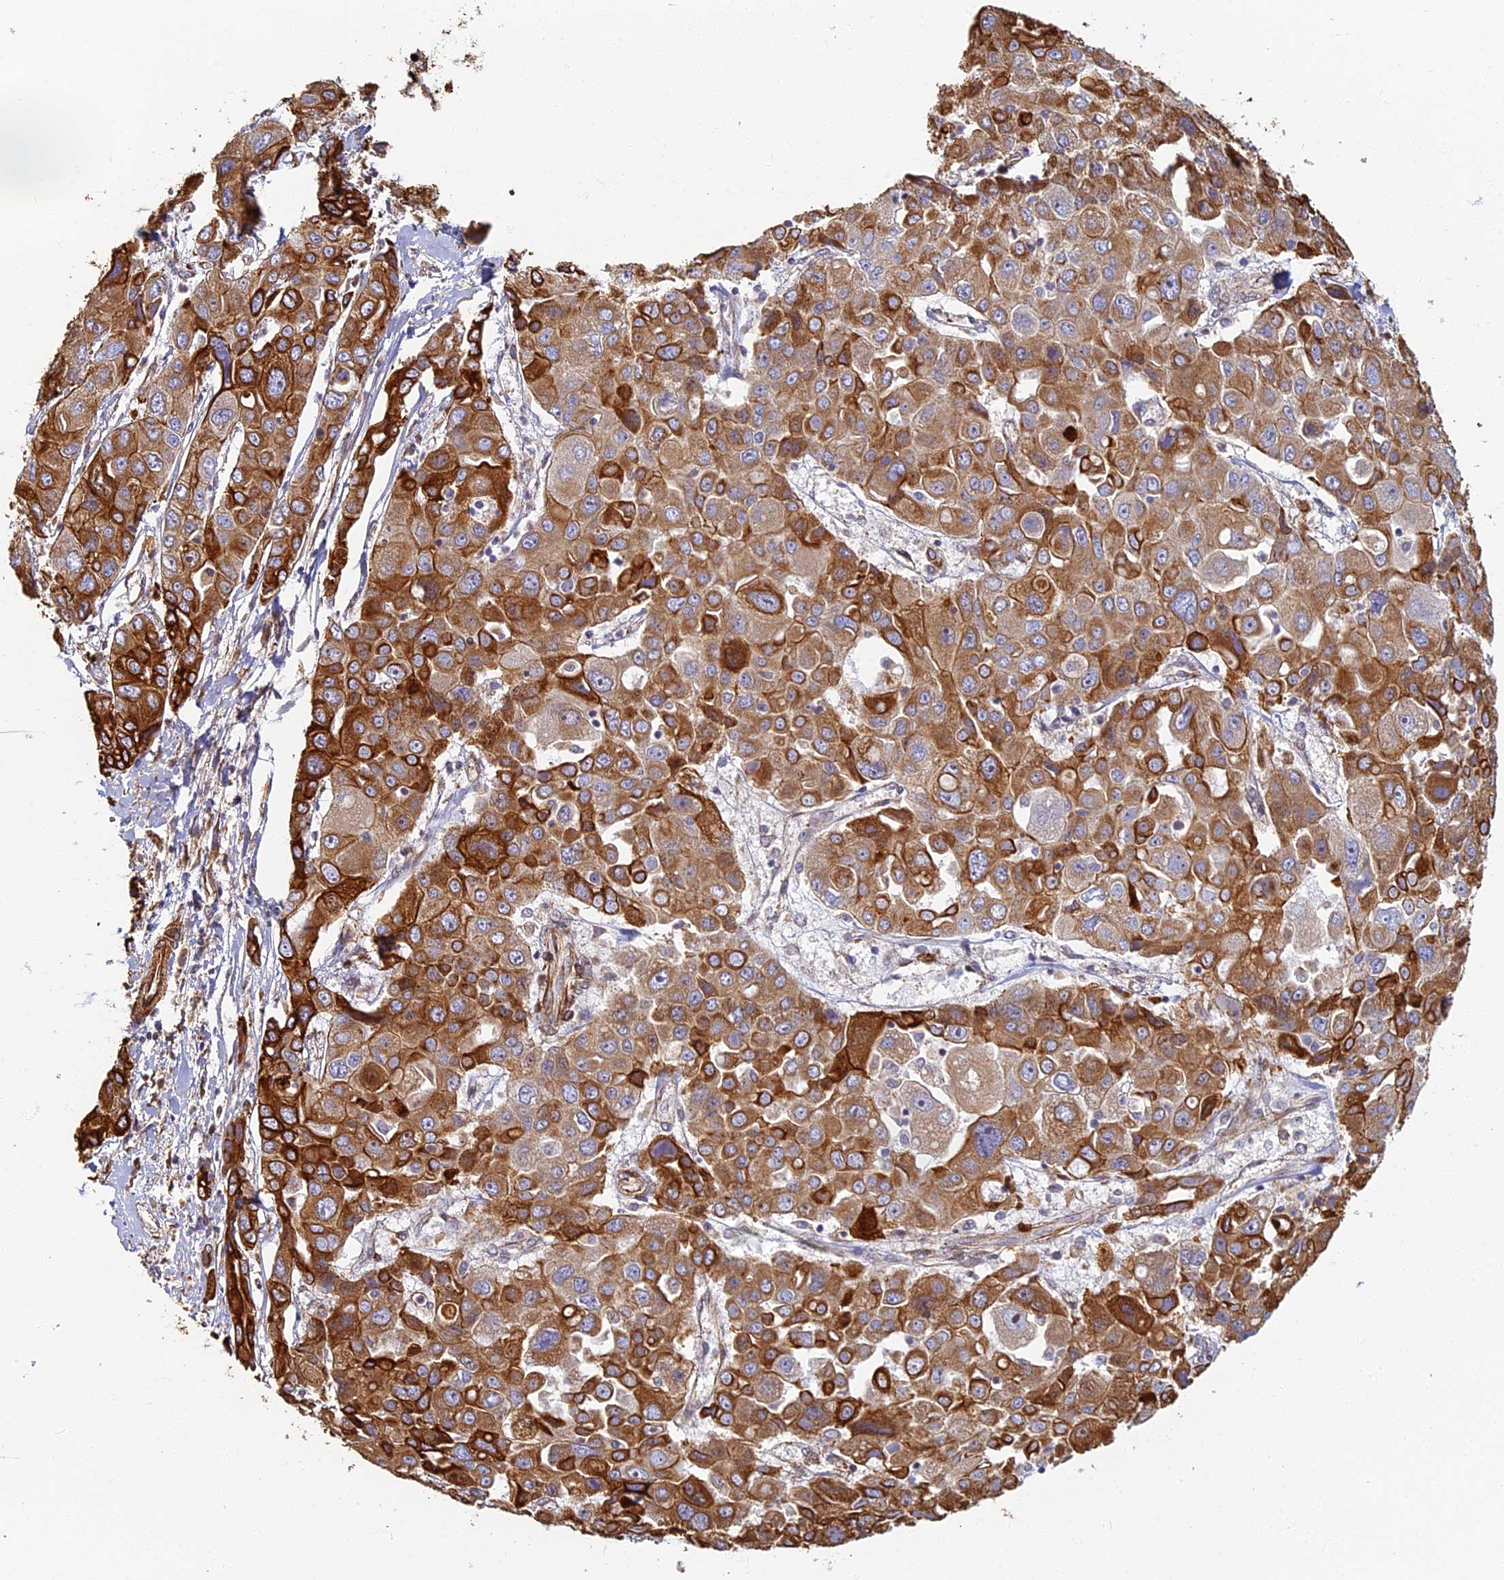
{"staining": {"intensity": "strong", "quantity": ">75%", "location": "cytoplasmic/membranous"}, "tissue": "liver cancer", "cell_type": "Tumor cells", "image_type": "cancer", "snomed": [{"axis": "morphology", "description": "Cholangiocarcinoma"}, {"axis": "topography", "description": "Liver"}], "caption": "Immunohistochemical staining of cholangiocarcinoma (liver) reveals strong cytoplasmic/membranous protein staining in approximately >75% of tumor cells.", "gene": "LRRC57", "patient": {"sex": "male", "age": 67}}